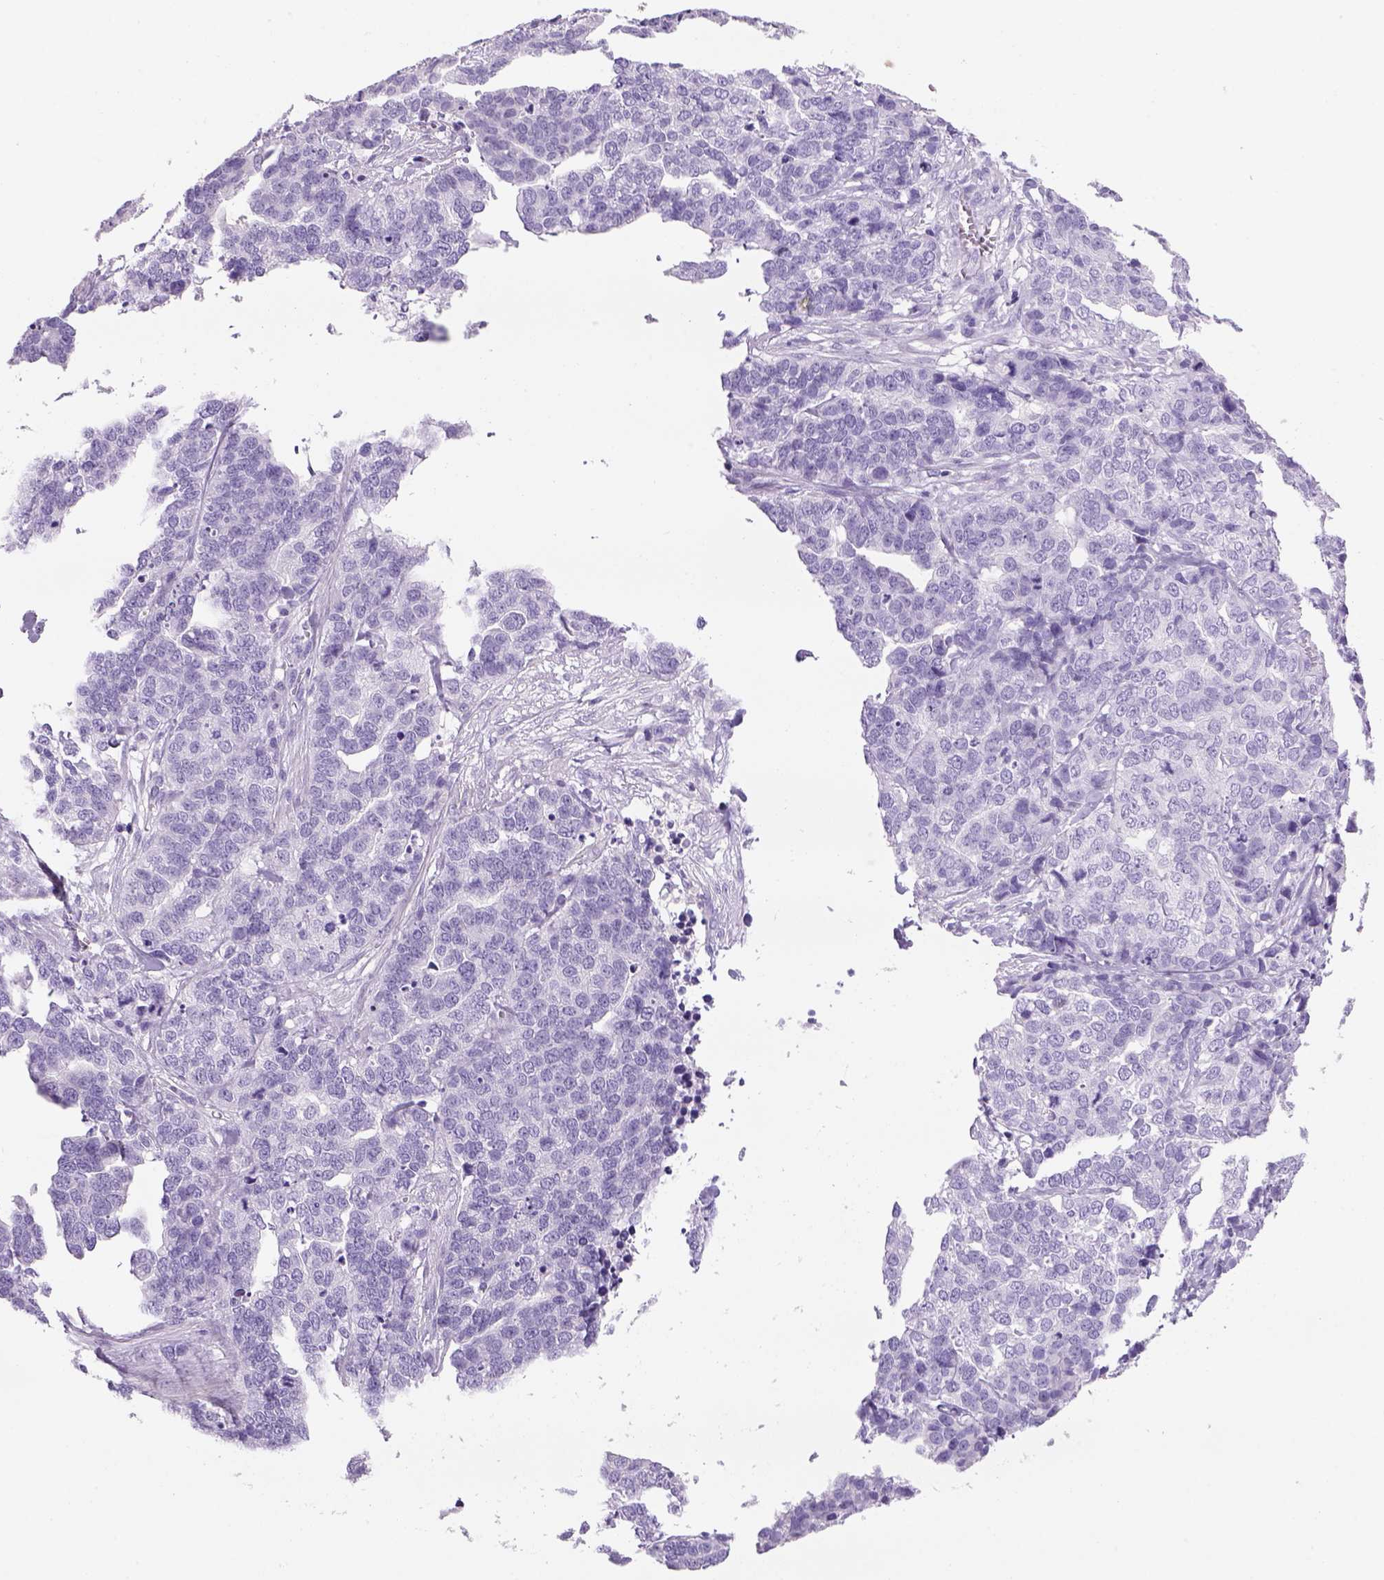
{"staining": {"intensity": "negative", "quantity": "none", "location": "none"}, "tissue": "ovarian cancer", "cell_type": "Tumor cells", "image_type": "cancer", "snomed": [{"axis": "morphology", "description": "Carcinoma, endometroid"}, {"axis": "topography", "description": "Ovary"}], "caption": "Tumor cells are negative for brown protein staining in ovarian cancer (endometroid carcinoma).", "gene": "TENM4", "patient": {"sex": "female", "age": 65}}